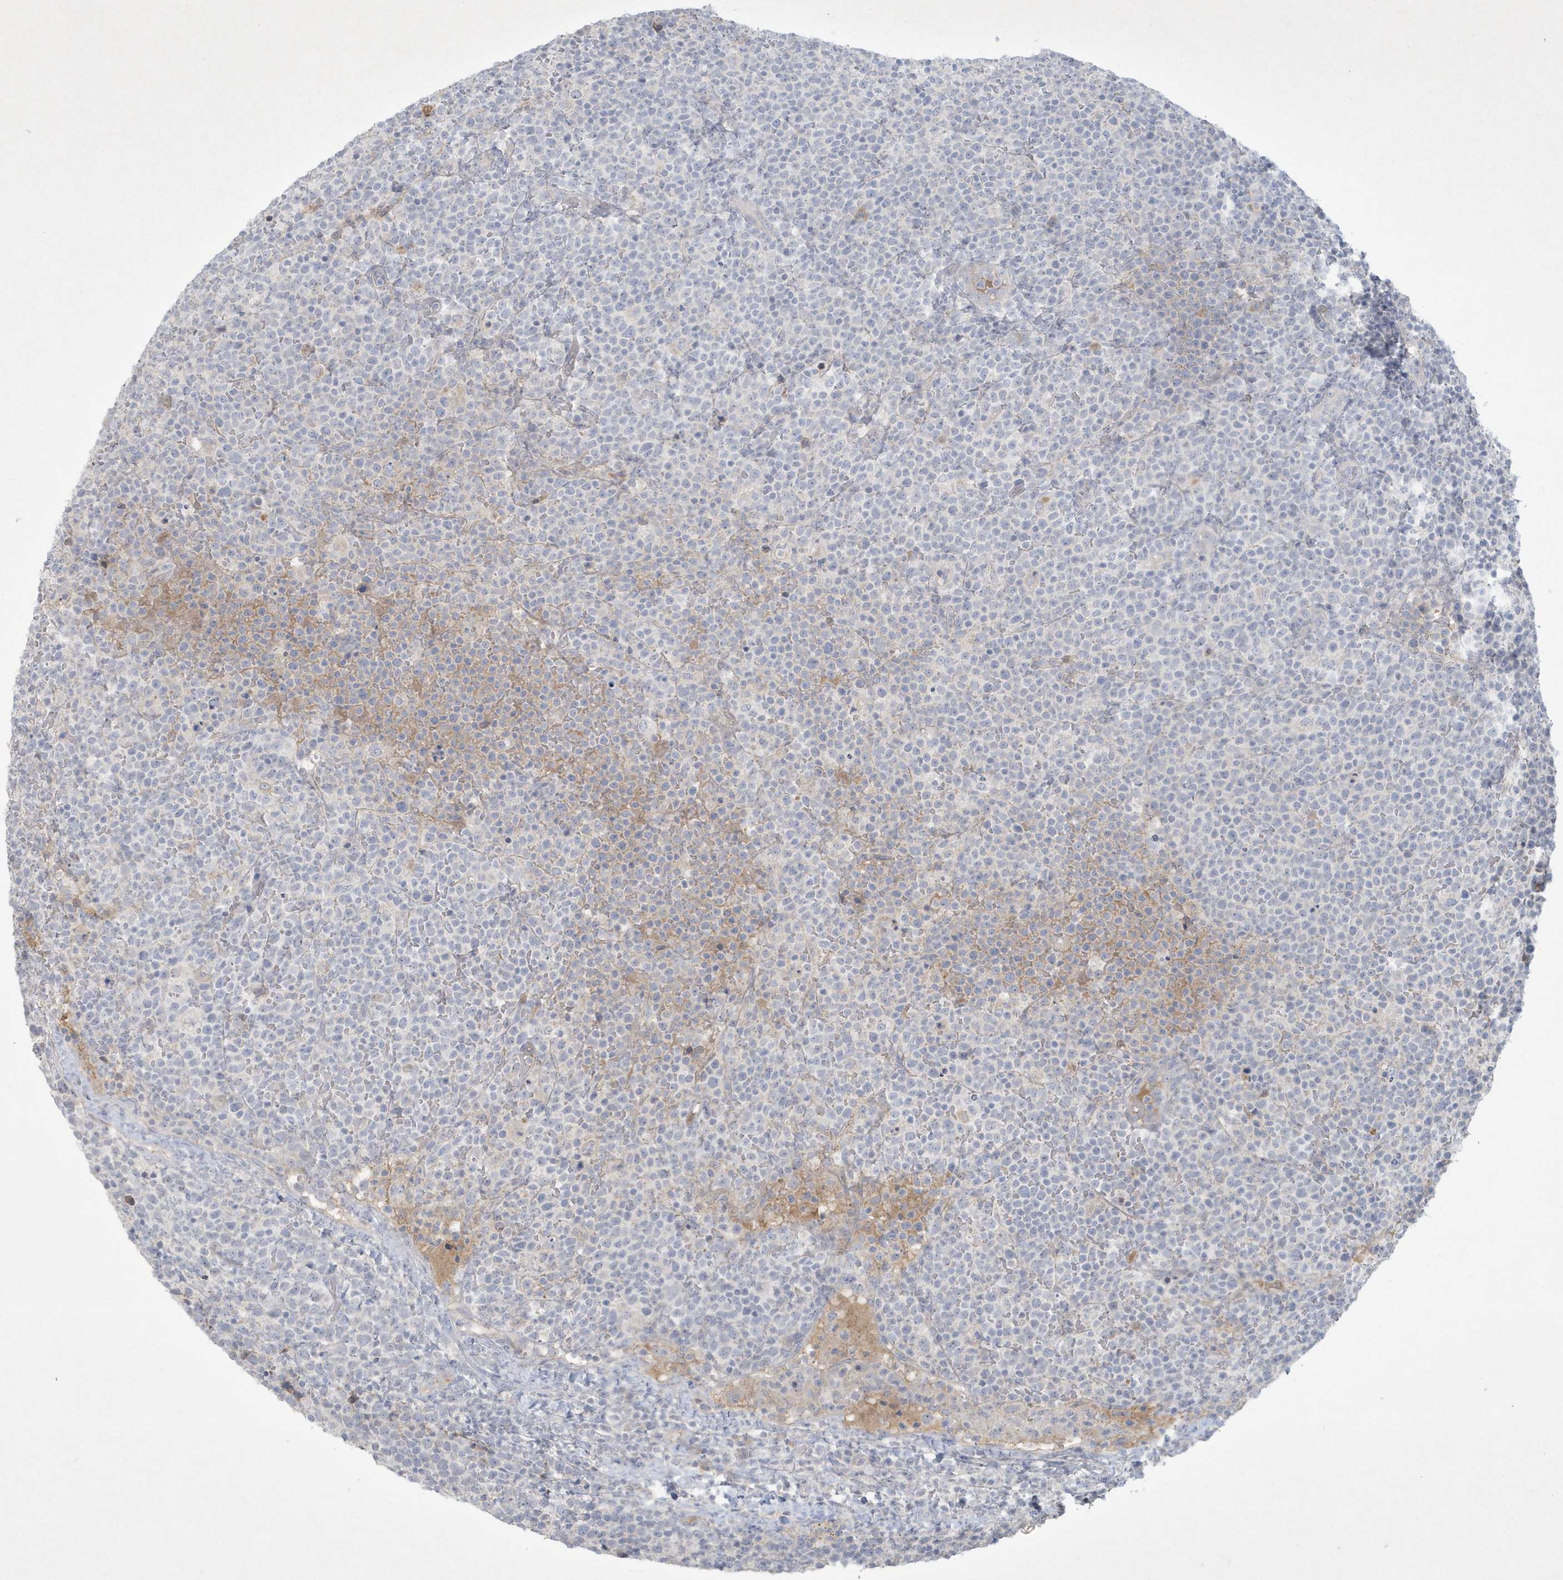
{"staining": {"intensity": "negative", "quantity": "none", "location": "none"}, "tissue": "lymphoma", "cell_type": "Tumor cells", "image_type": "cancer", "snomed": [{"axis": "morphology", "description": "Malignant lymphoma, non-Hodgkin's type, High grade"}, {"axis": "topography", "description": "Lymph node"}], "caption": "The IHC photomicrograph has no significant staining in tumor cells of malignant lymphoma, non-Hodgkin's type (high-grade) tissue.", "gene": "CCDC24", "patient": {"sex": "male", "age": 61}}